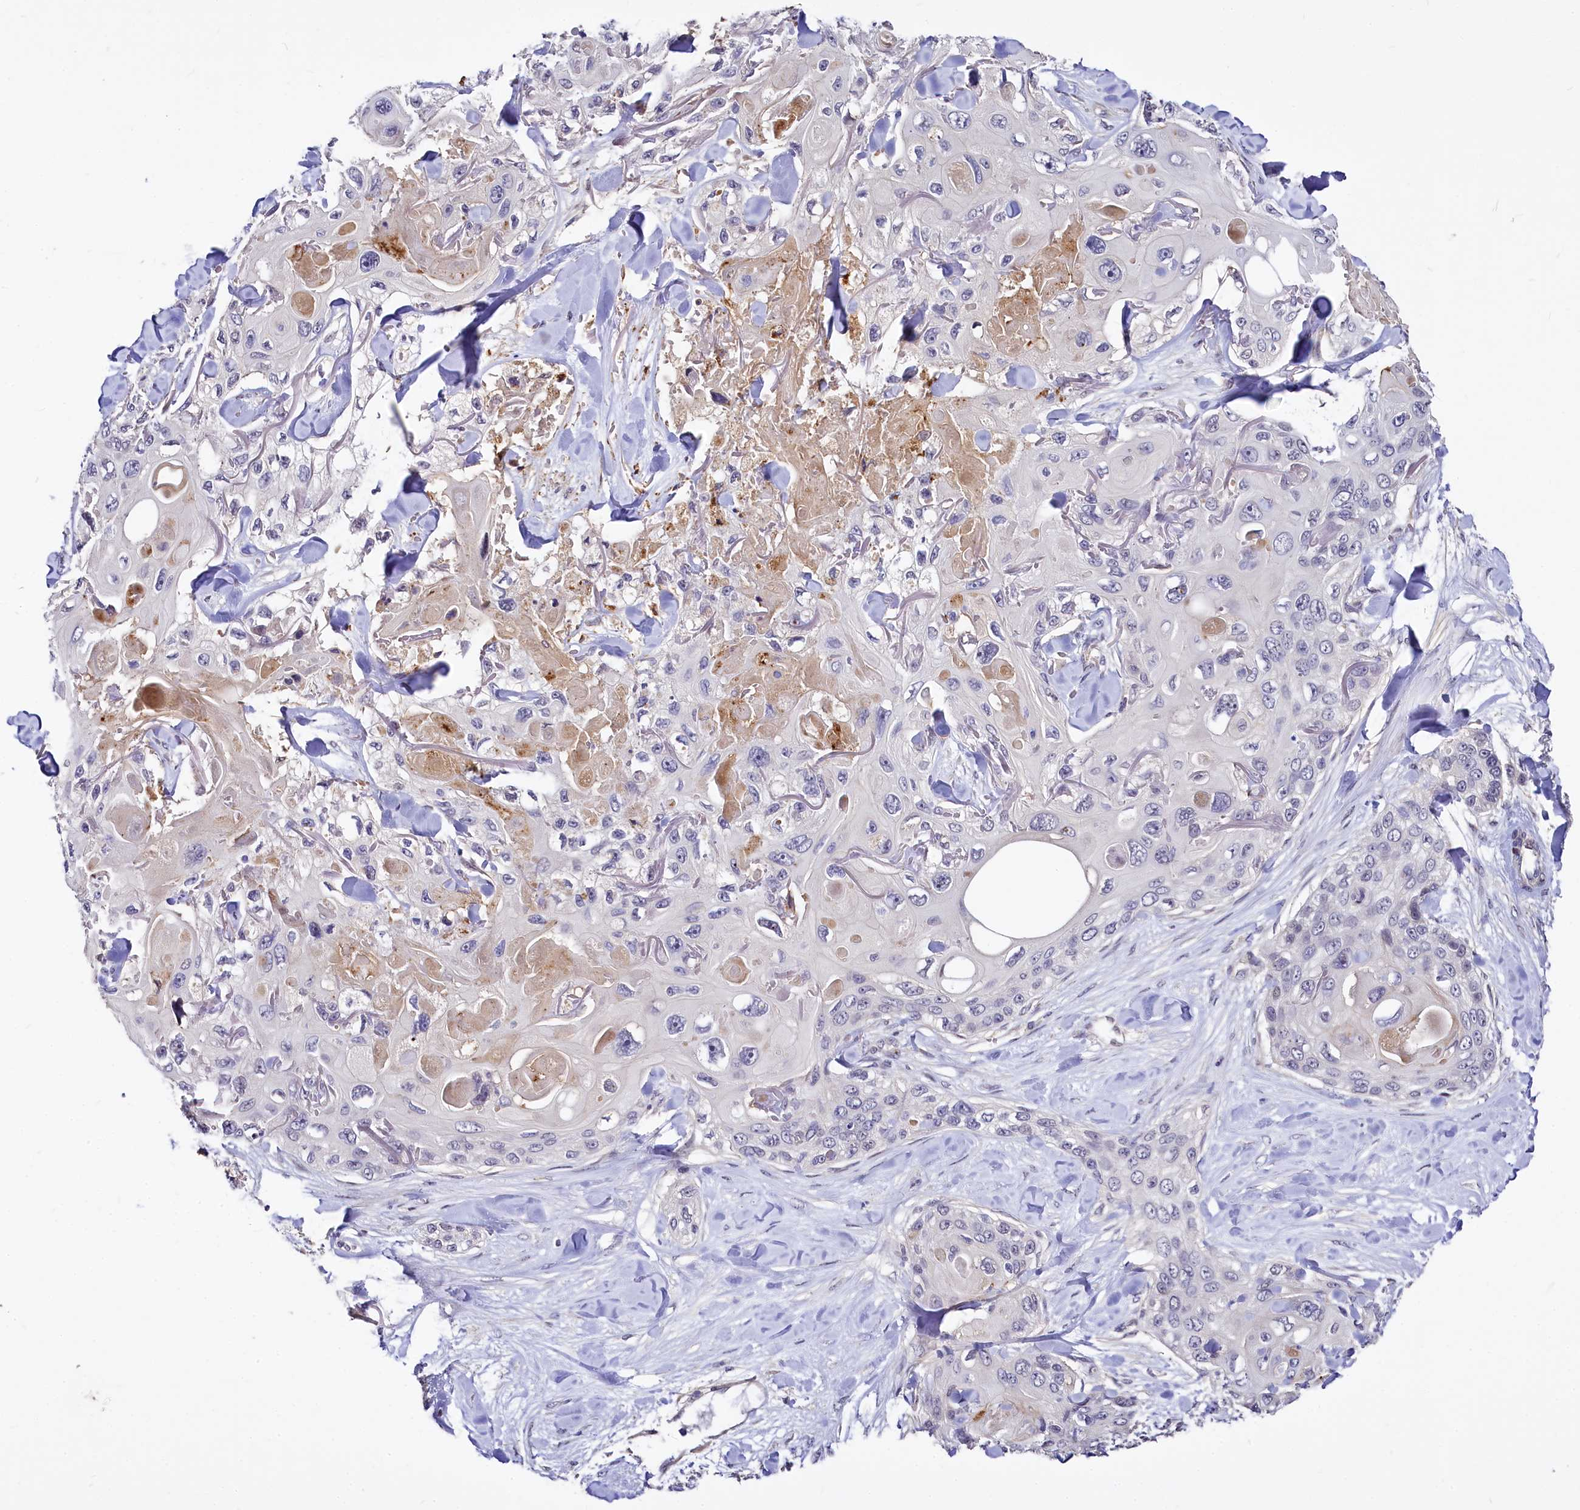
{"staining": {"intensity": "negative", "quantity": "none", "location": "none"}, "tissue": "skin cancer", "cell_type": "Tumor cells", "image_type": "cancer", "snomed": [{"axis": "morphology", "description": "Normal tissue, NOS"}, {"axis": "morphology", "description": "Squamous cell carcinoma, NOS"}, {"axis": "topography", "description": "Skin"}], "caption": "Tumor cells show no significant expression in skin squamous cell carcinoma.", "gene": "ATG101", "patient": {"sex": "male", "age": 72}}